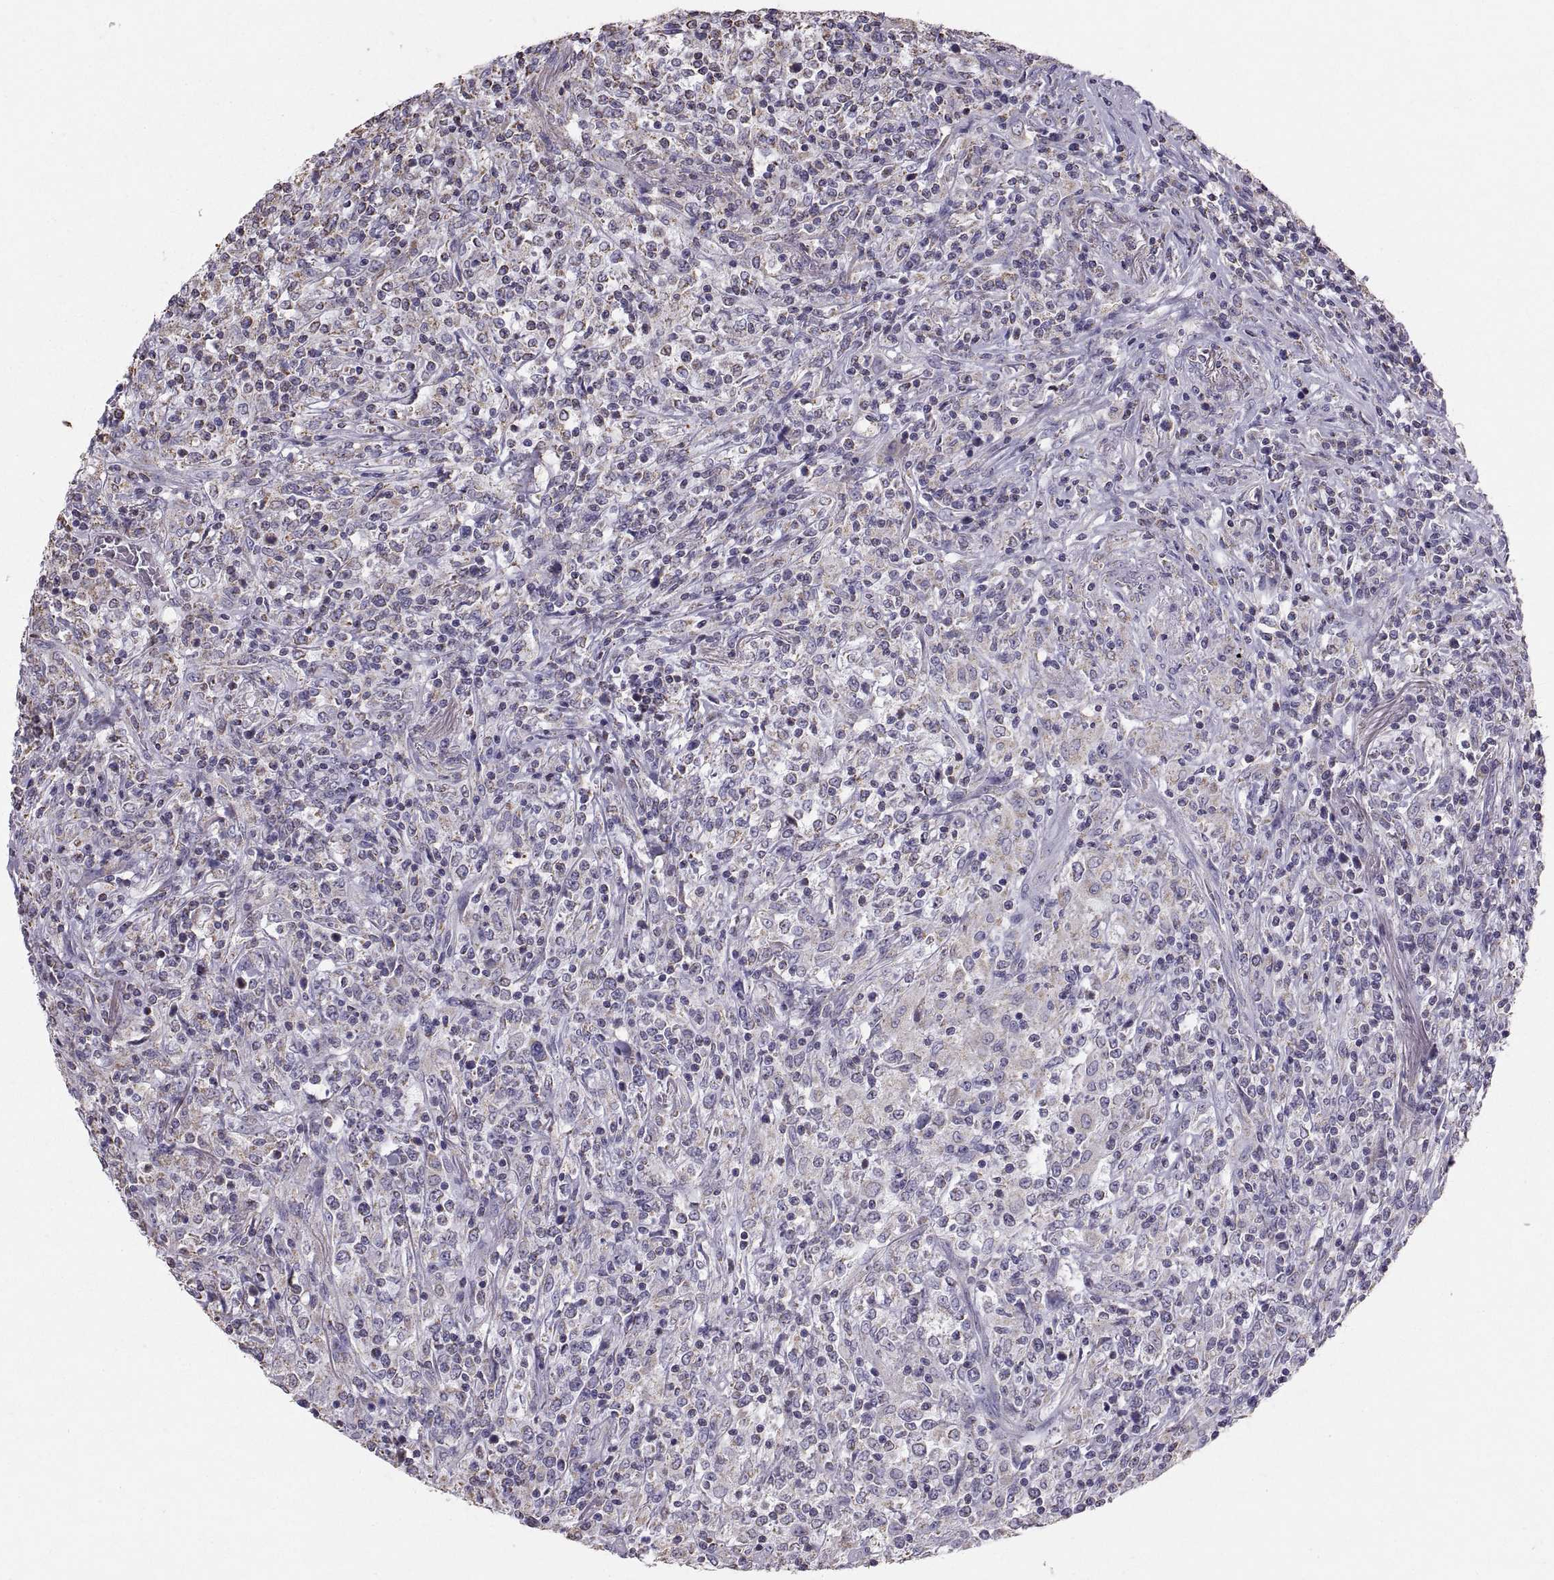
{"staining": {"intensity": "negative", "quantity": "none", "location": "none"}, "tissue": "lymphoma", "cell_type": "Tumor cells", "image_type": "cancer", "snomed": [{"axis": "morphology", "description": "Malignant lymphoma, non-Hodgkin's type, High grade"}, {"axis": "topography", "description": "Lung"}], "caption": "Immunohistochemistry of human lymphoma reveals no positivity in tumor cells.", "gene": "STMND1", "patient": {"sex": "male", "age": 79}}